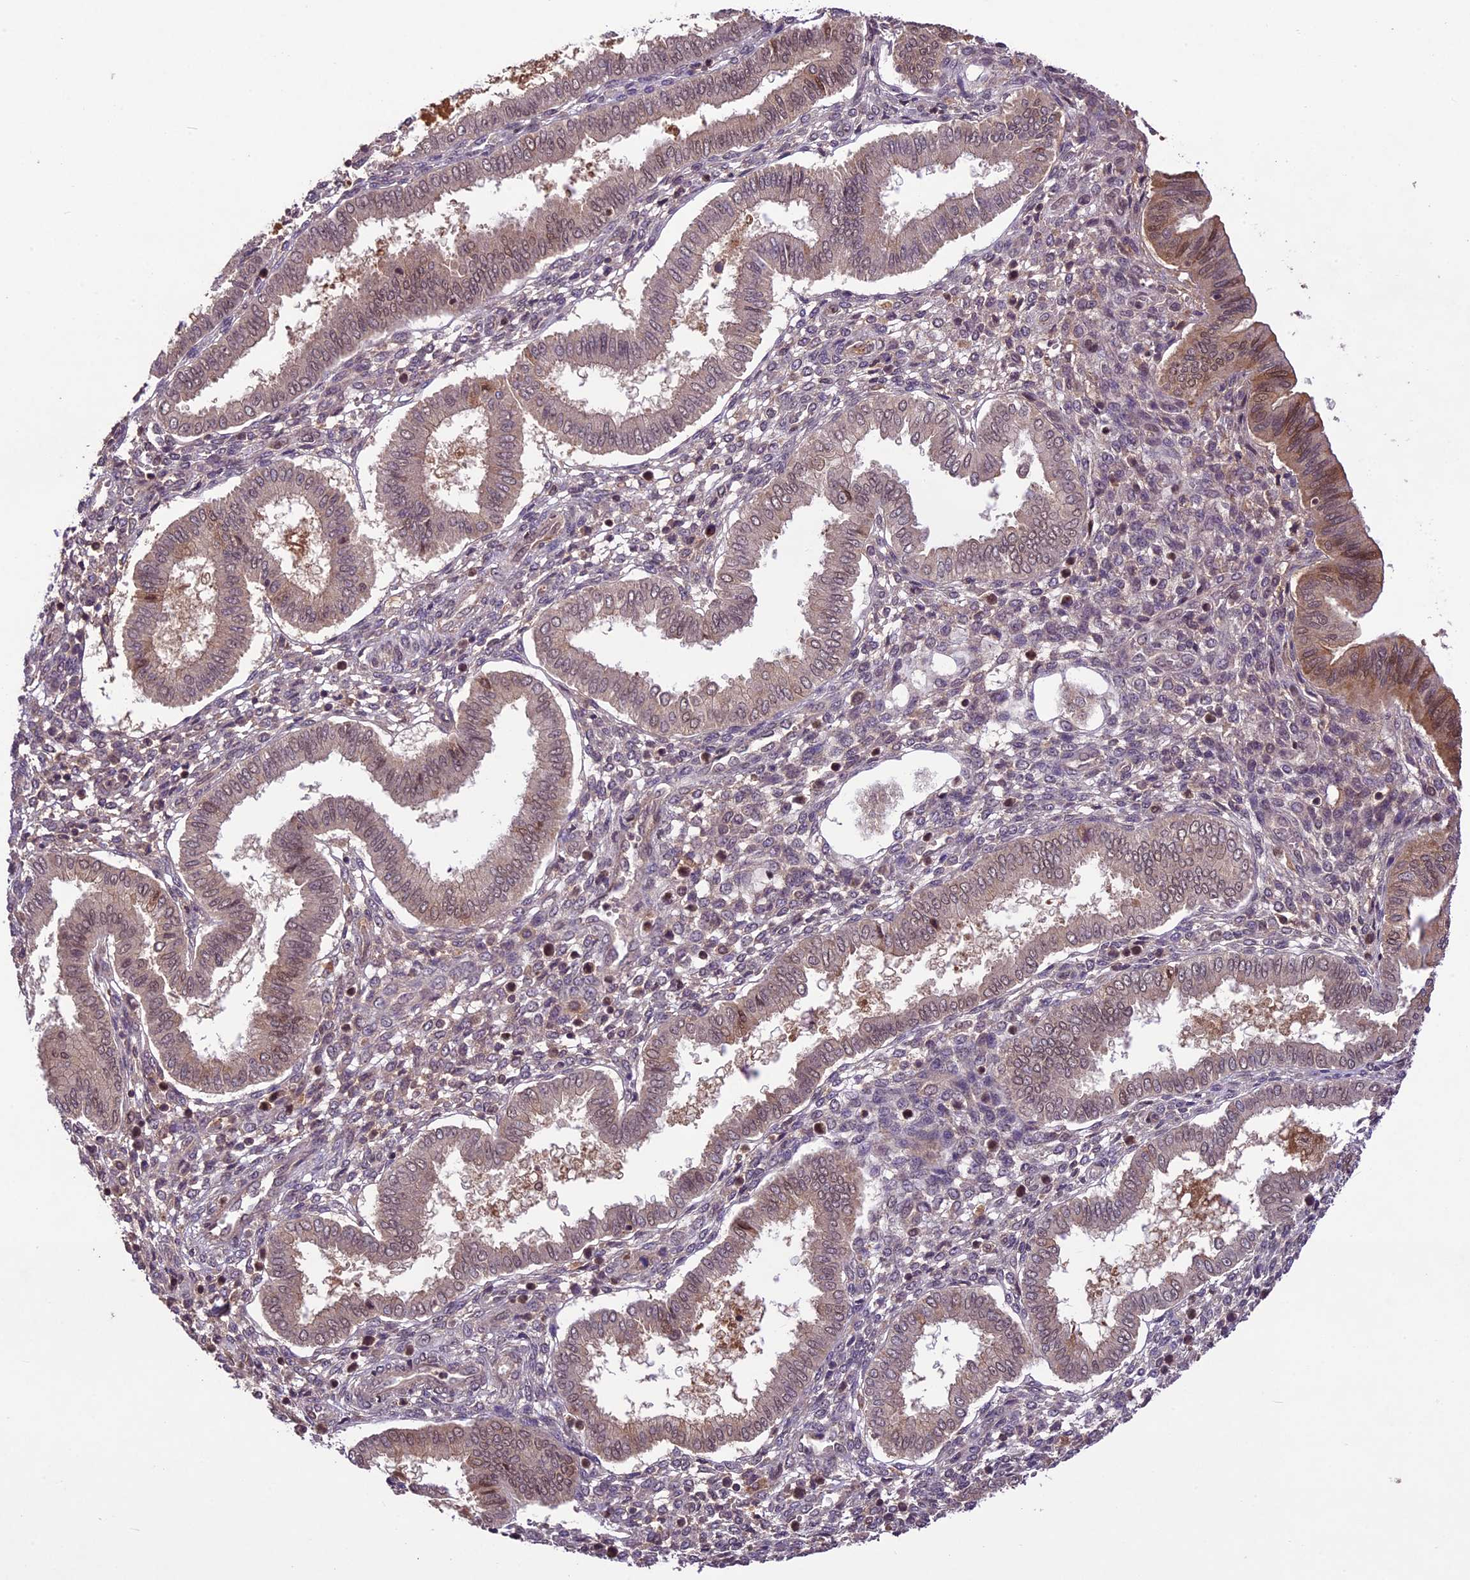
{"staining": {"intensity": "weak", "quantity": "<25%", "location": "cytoplasmic/membranous"}, "tissue": "endometrium", "cell_type": "Cells in endometrial stroma", "image_type": "normal", "snomed": [{"axis": "morphology", "description": "Normal tissue, NOS"}, {"axis": "topography", "description": "Endometrium"}], "caption": "The photomicrograph demonstrates no staining of cells in endometrial stroma in normal endometrium.", "gene": "ATP10A", "patient": {"sex": "female", "age": 24}}